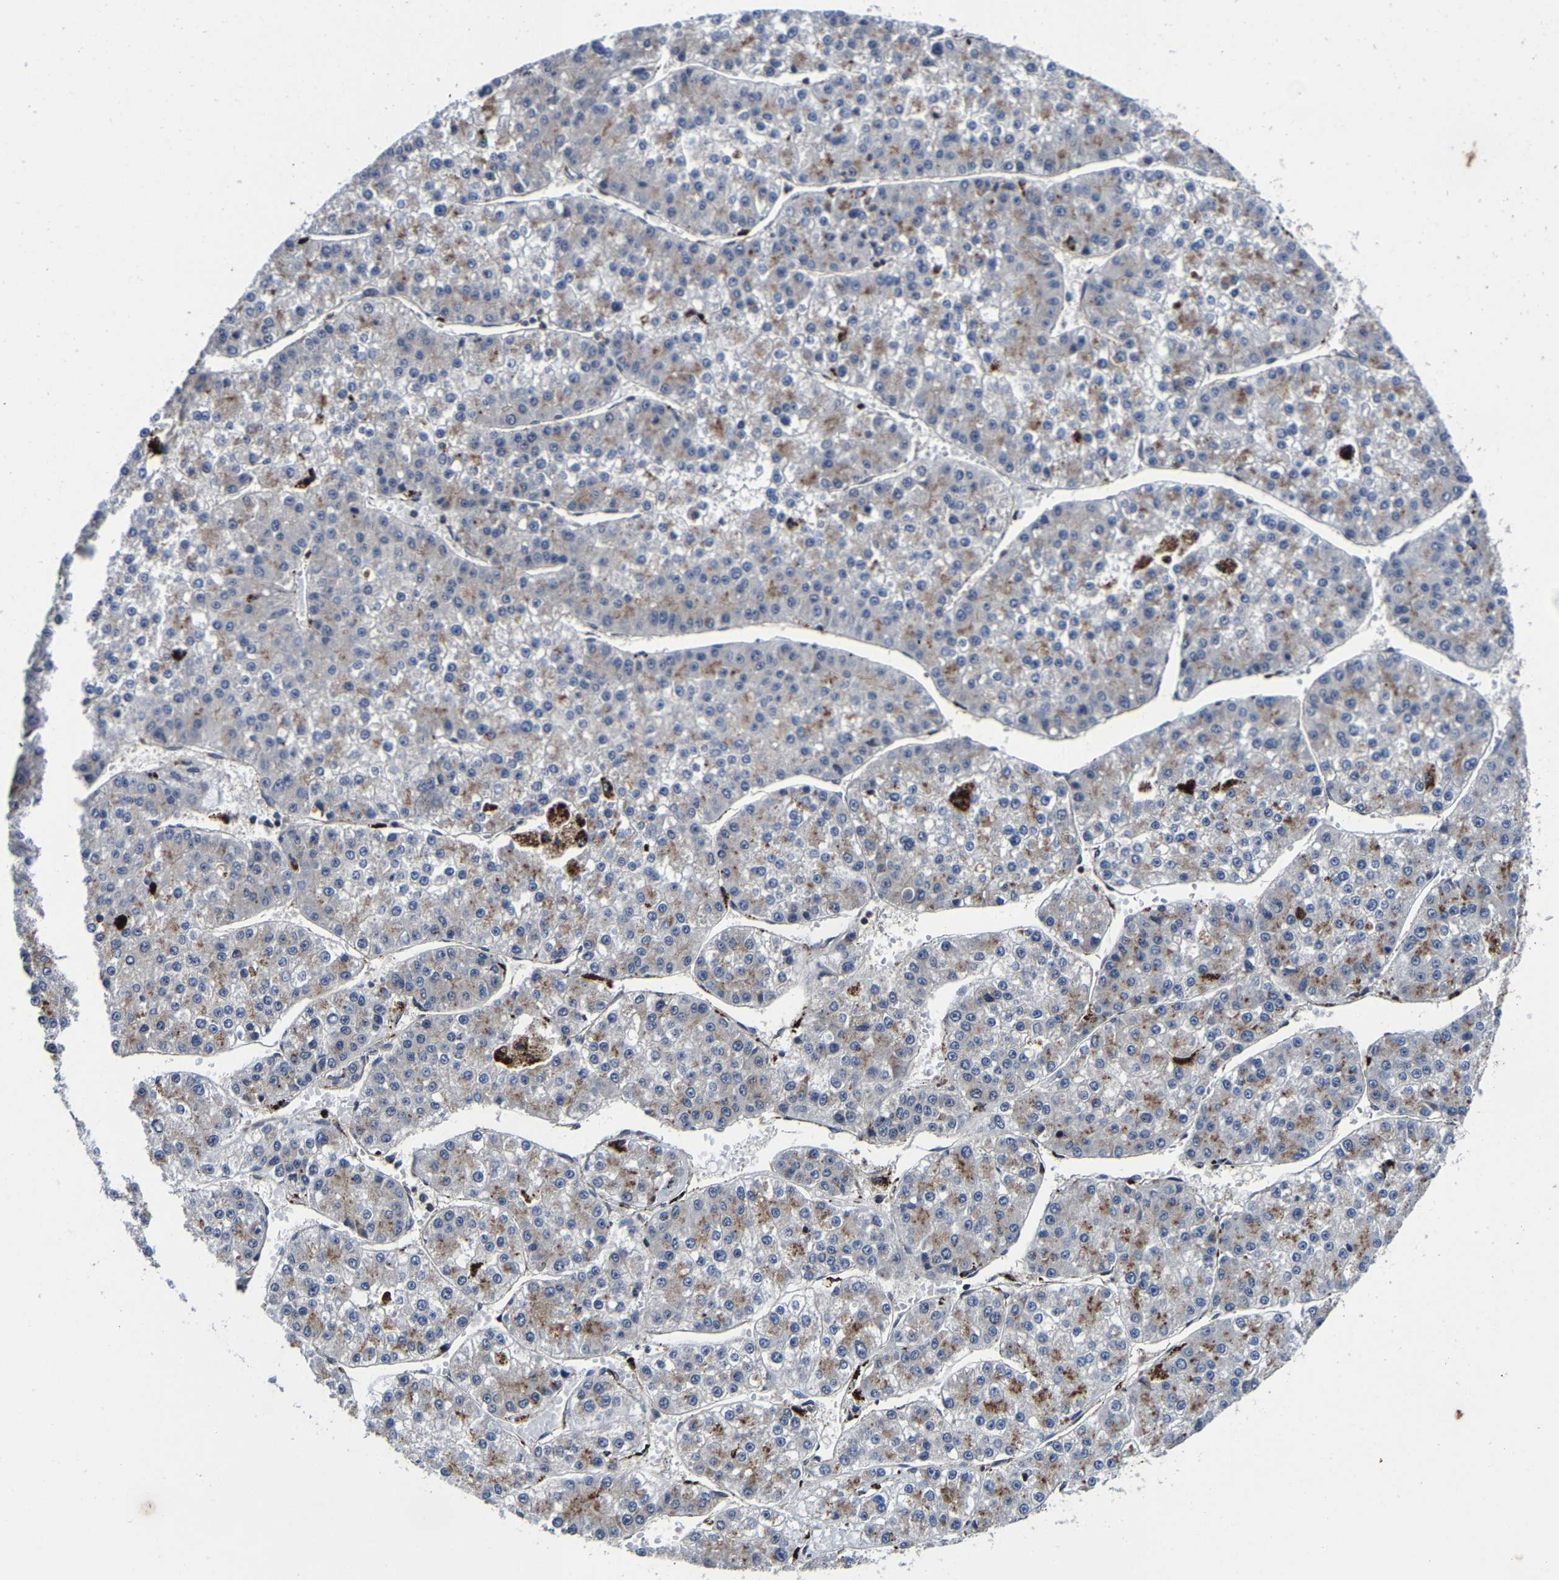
{"staining": {"intensity": "weak", "quantity": "<25%", "location": "cytoplasmic/membranous"}, "tissue": "liver cancer", "cell_type": "Tumor cells", "image_type": "cancer", "snomed": [{"axis": "morphology", "description": "Carcinoma, Hepatocellular, NOS"}, {"axis": "topography", "description": "Liver"}], "caption": "An immunohistochemistry histopathology image of liver hepatocellular carcinoma is shown. There is no staining in tumor cells of liver hepatocellular carcinoma. (Brightfield microscopy of DAB immunohistochemistry (IHC) at high magnification).", "gene": "ZCCHC7", "patient": {"sex": "female", "age": 73}}